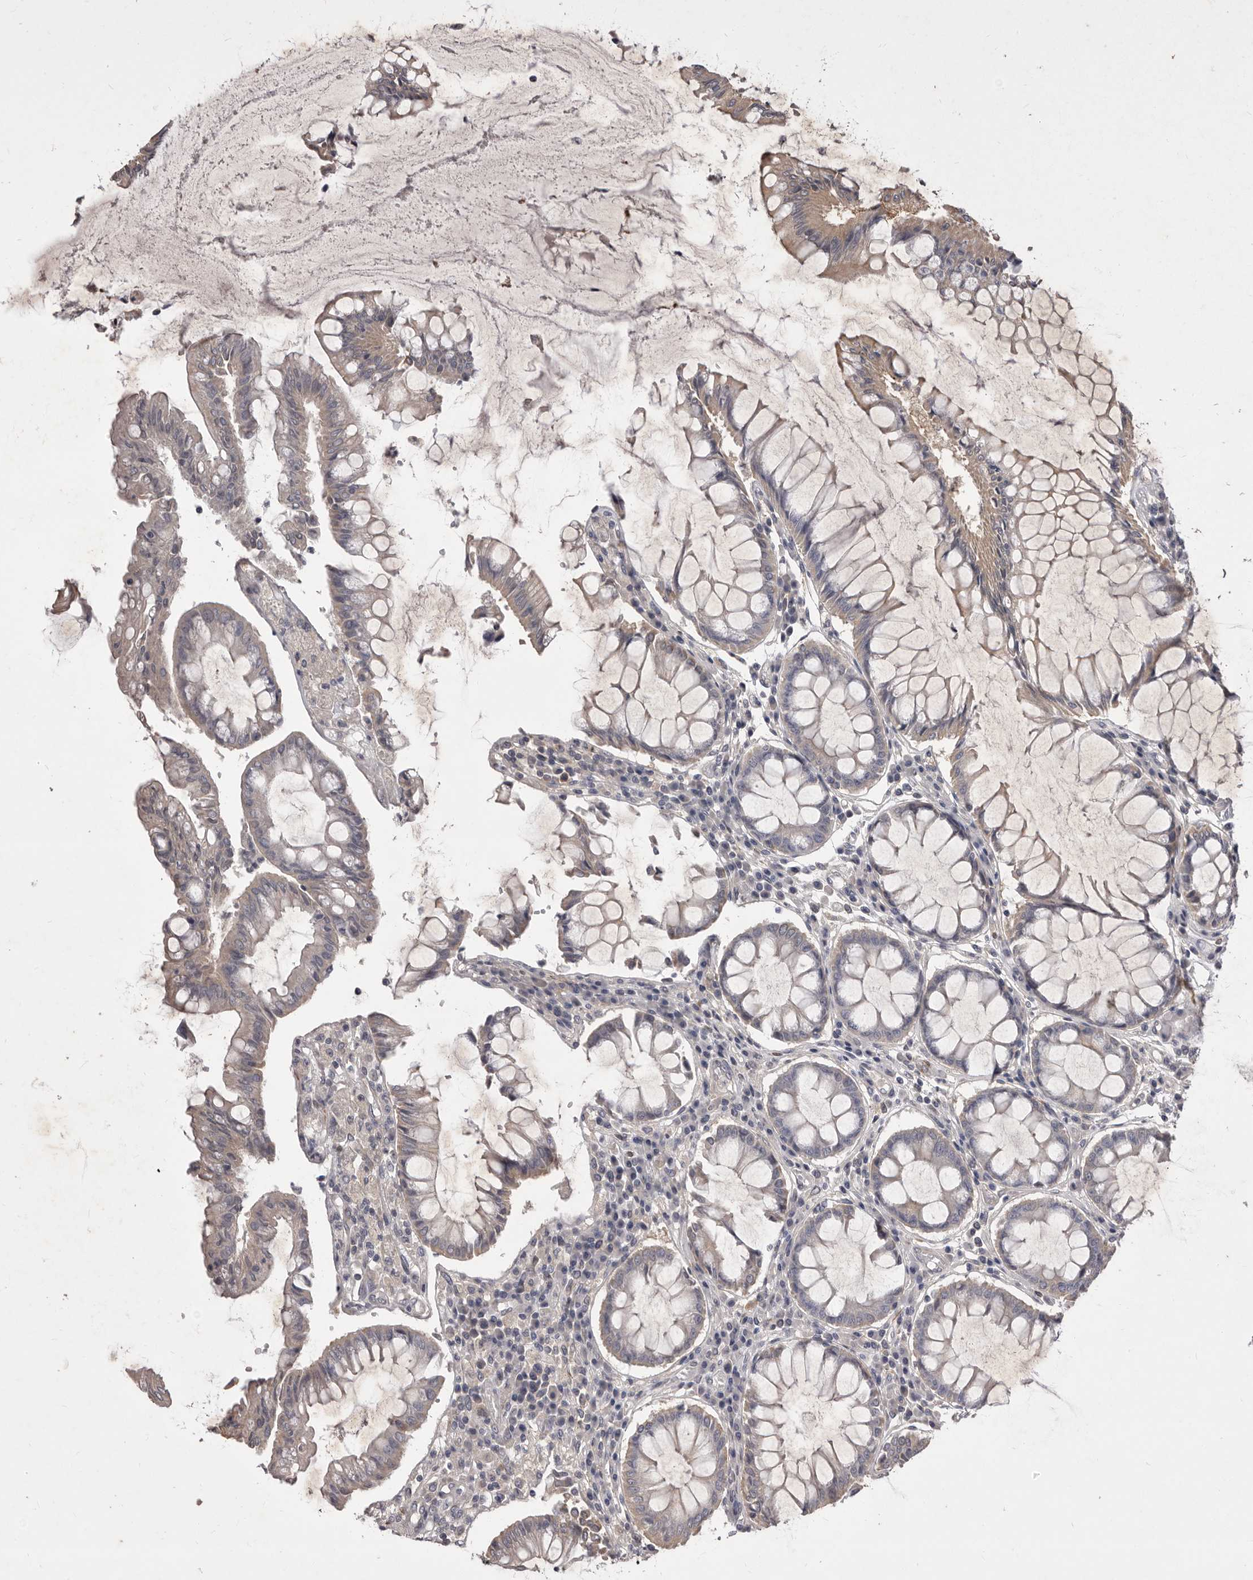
{"staining": {"intensity": "negative", "quantity": "none", "location": "none"}, "tissue": "colorectal cancer", "cell_type": "Tumor cells", "image_type": "cancer", "snomed": [{"axis": "morphology", "description": "Adenocarcinoma, NOS"}, {"axis": "topography", "description": "Rectum"}], "caption": "An image of colorectal cancer stained for a protein shows no brown staining in tumor cells. (Stains: DAB immunohistochemistry with hematoxylin counter stain, Microscopy: brightfield microscopy at high magnification).", "gene": "PNRC1", "patient": {"sex": "male", "age": 84}}